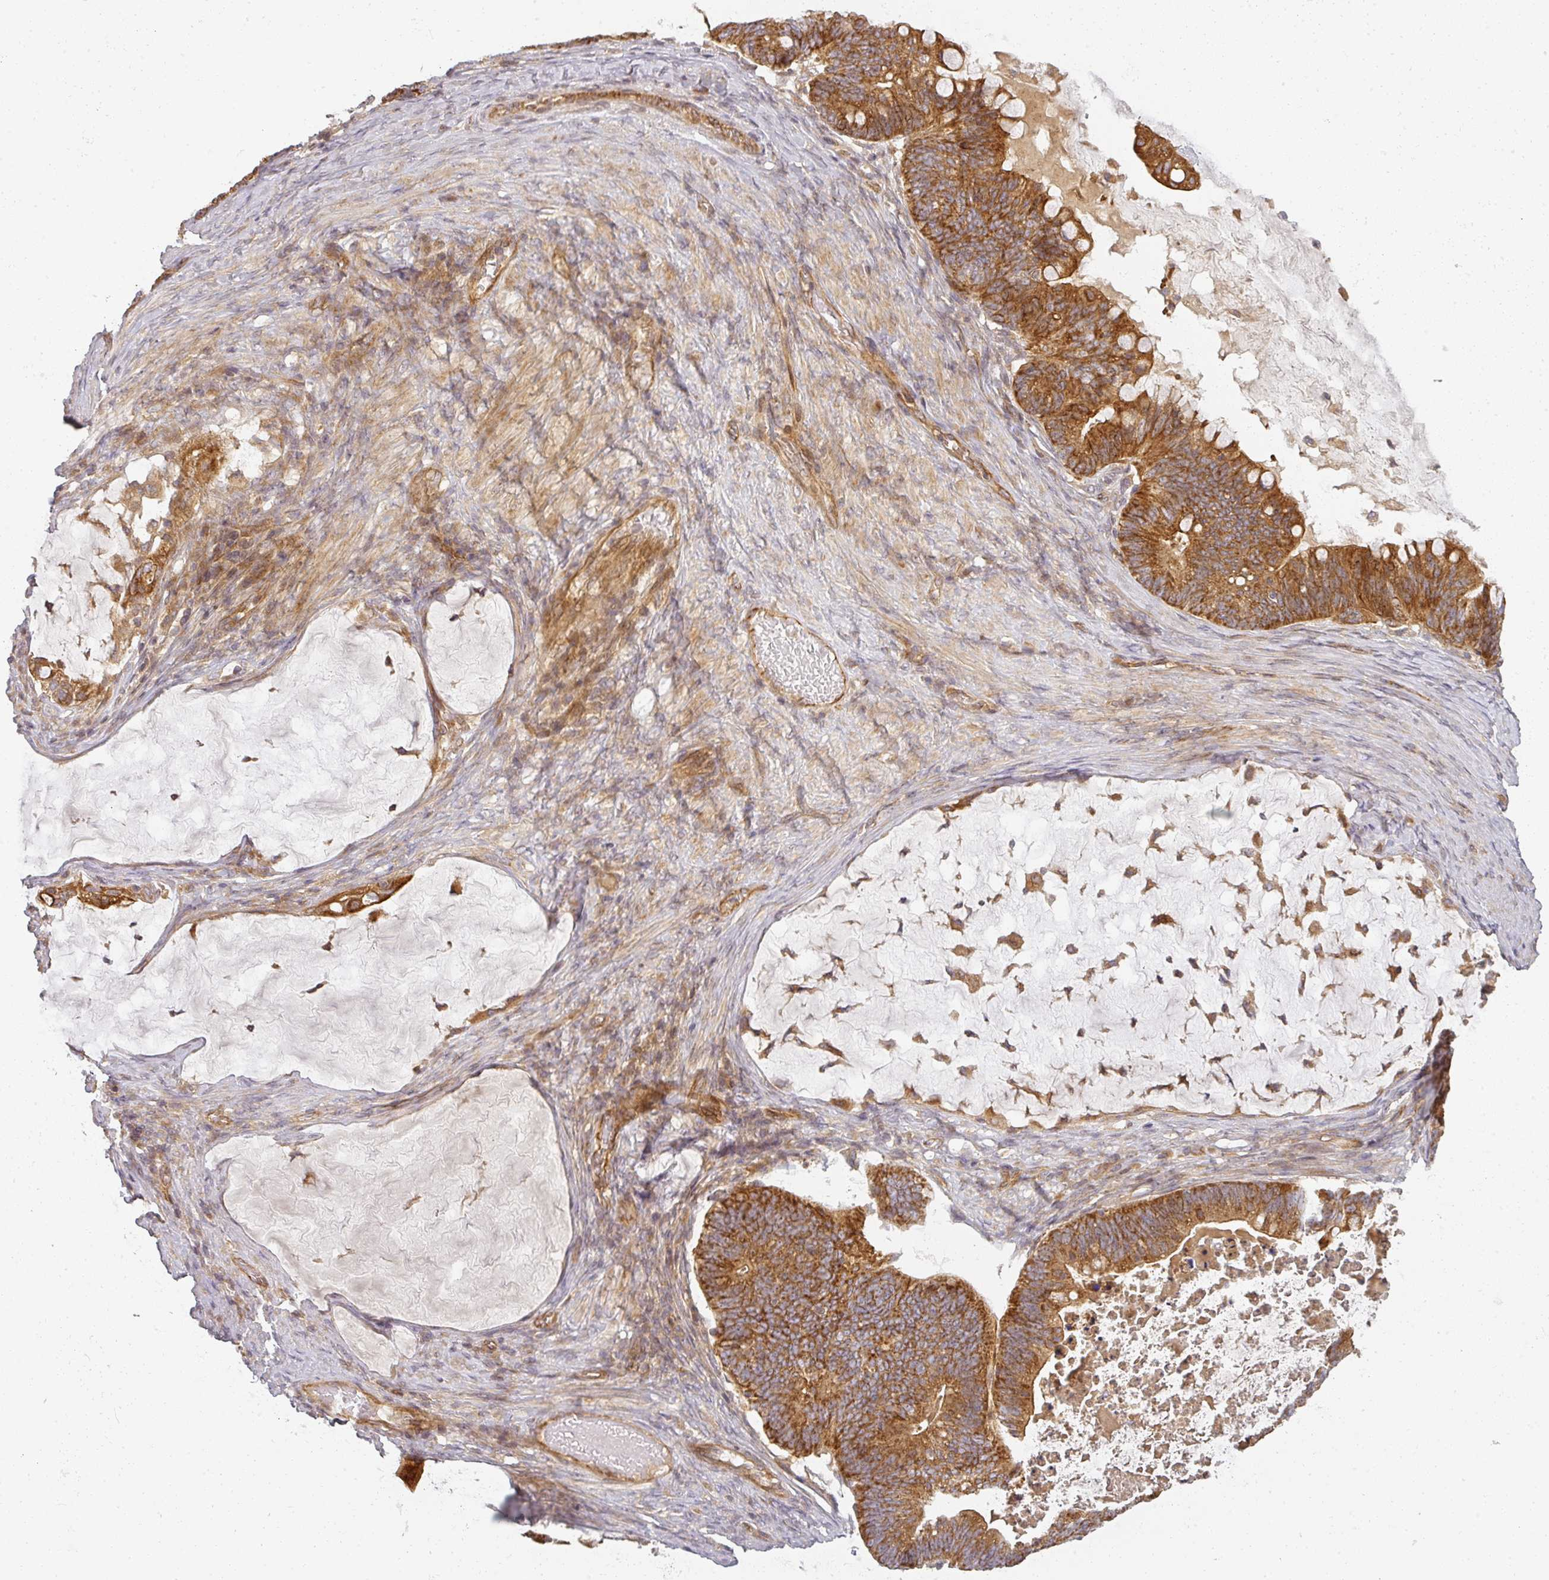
{"staining": {"intensity": "strong", "quantity": ">75%", "location": "cytoplasmic/membranous"}, "tissue": "ovarian cancer", "cell_type": "Tumor cells", "image_type": "cancer", "snomed": [{"axis": "morphology", "description": "Cystadenocarcinoma, mucinous, NOS"}, {"axis": "topography", "description": "Ovary"}], "caption": "Ovarian mucinous cystadenocarcinoma stained with a protein marker exhibits strong staining in tumor cells.", "gene": "CNOT1", "patient": {"sex": "female", "age": 61}}